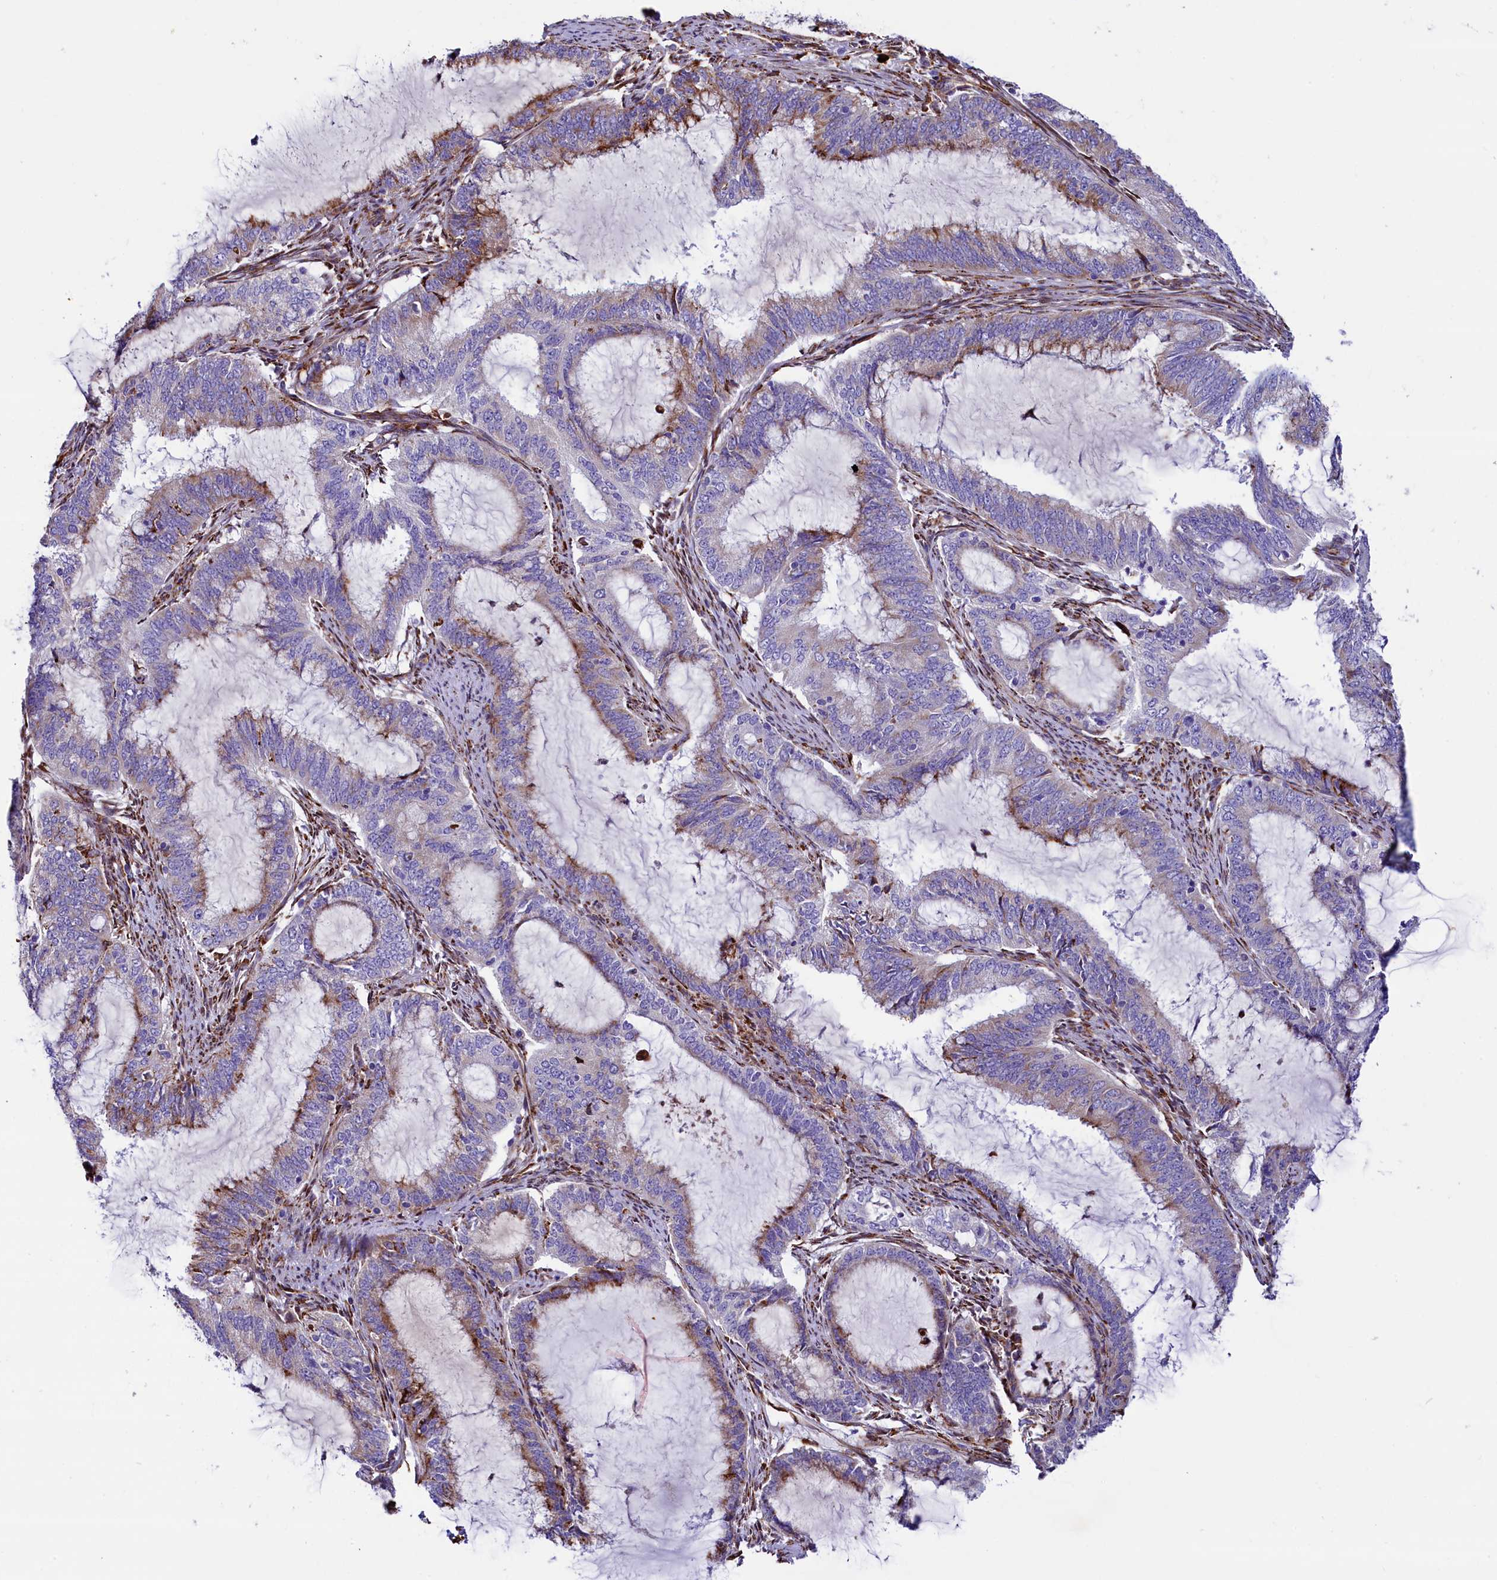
{"staining": {"intensity": "moderate", "quantity": "<25%", "location": "cytoplasmic/membranous"}, "tissue": "endometrial cancer", "cell_type": "Tumor cells", "image_type": "cancer", "snomed": [{"axis": "morphology", "description": "Adenocarcinoma, NOS"}, {"axis": "topography", "description": "Endometrium"}], "caption": "Human adenocarcinoma (endometrial) stained with a brown dye shows moderate cytoplasmic/membranous positive positivity in about <25% of tumor cells.", "gene": "CMTR2", "patient": {"sex": "female", "age": 51}}